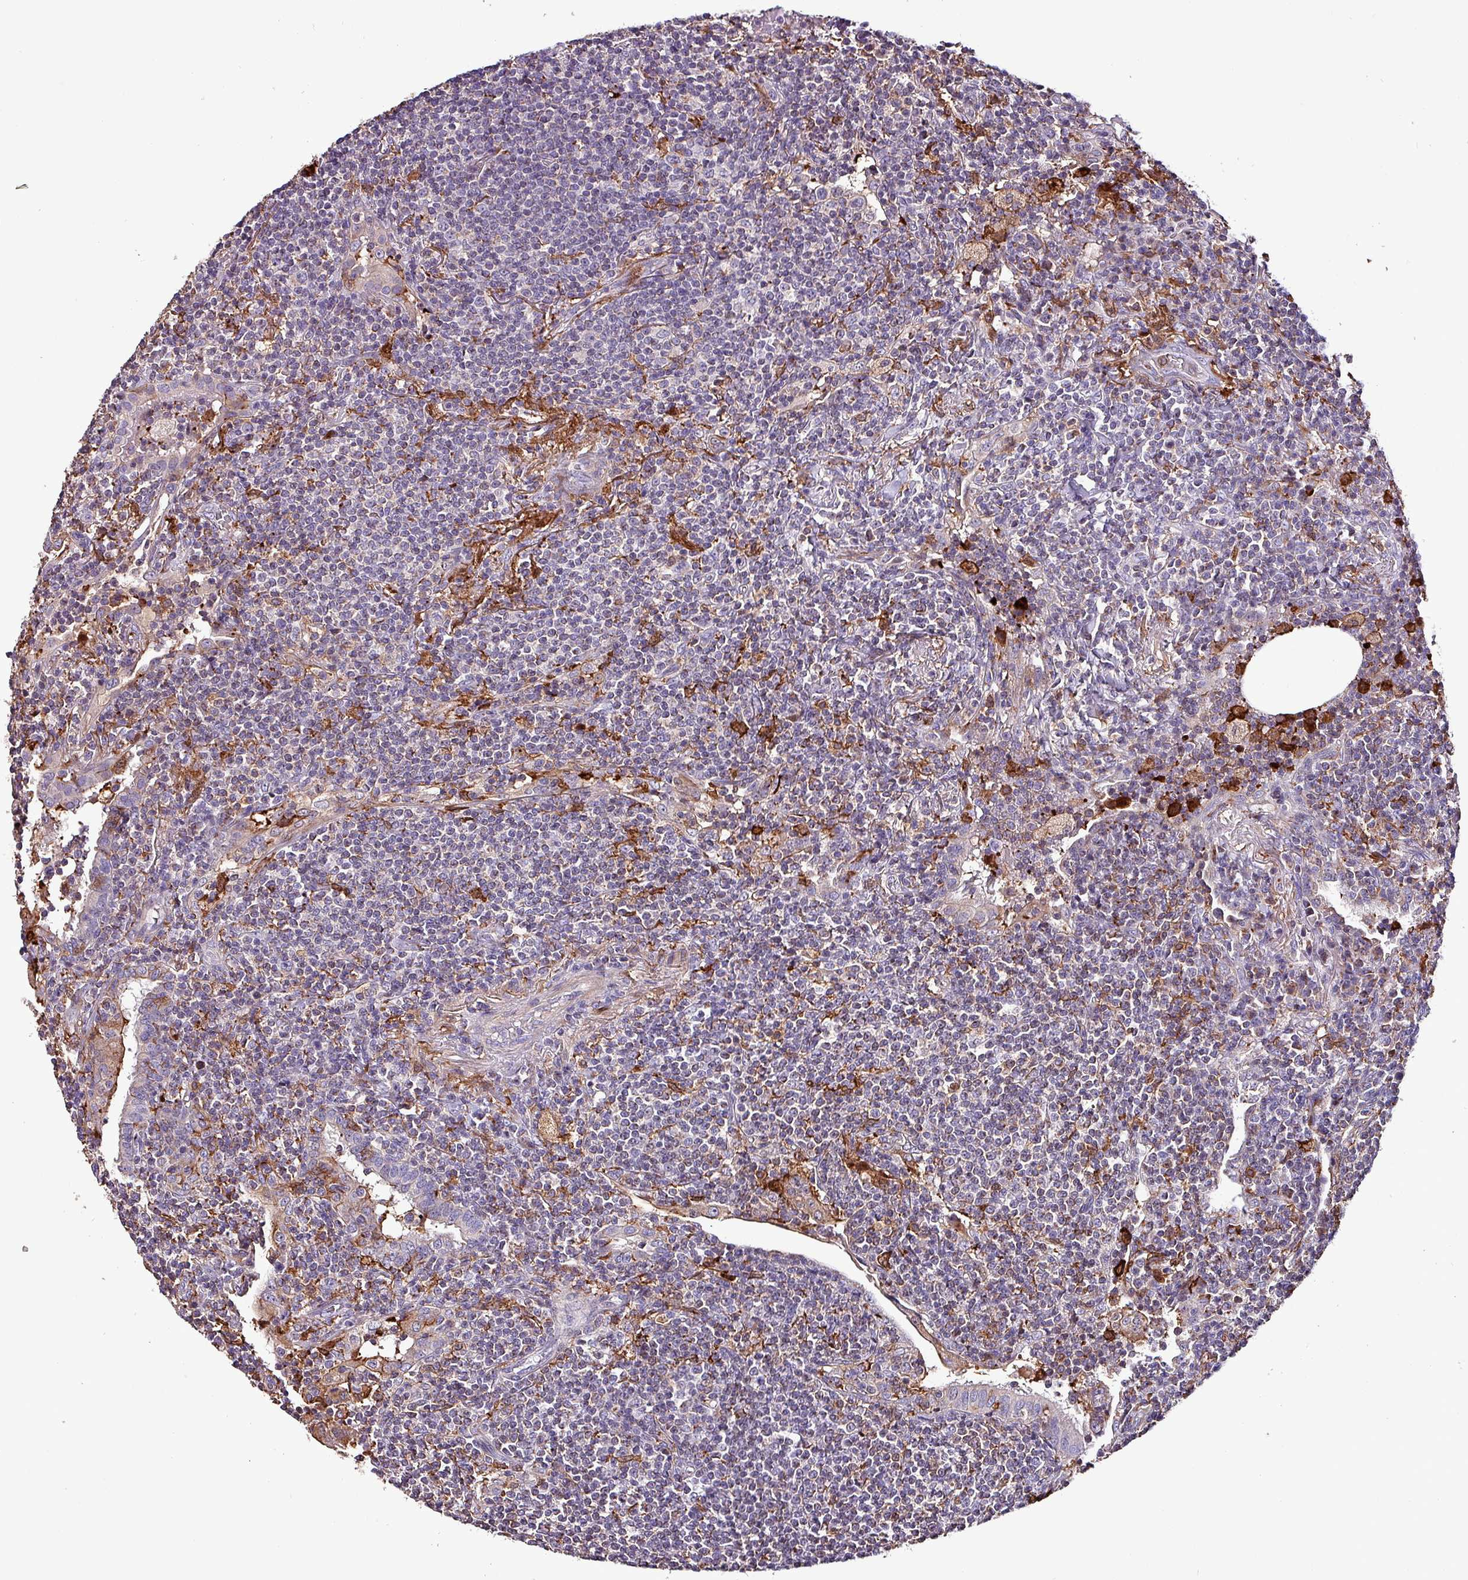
{"staining": {"intensity": "negative", "quantity": "none", "location": "none"}, "tissue": "lymphoma", "cell_type": "Tumor cells", "image_type": "cancer", "snomed": [{"axis": "morphology", "description": "Malignant lymphoma, non-Hodgkin's type, Low grade"}, {"axis": "topography", "description": "Lung"}], "caption": "Protein analysis of lymphoma shows no significant staining in tumor cells.", "gene": "SCIN", "patient": {"sex": "female", "age": 71}}